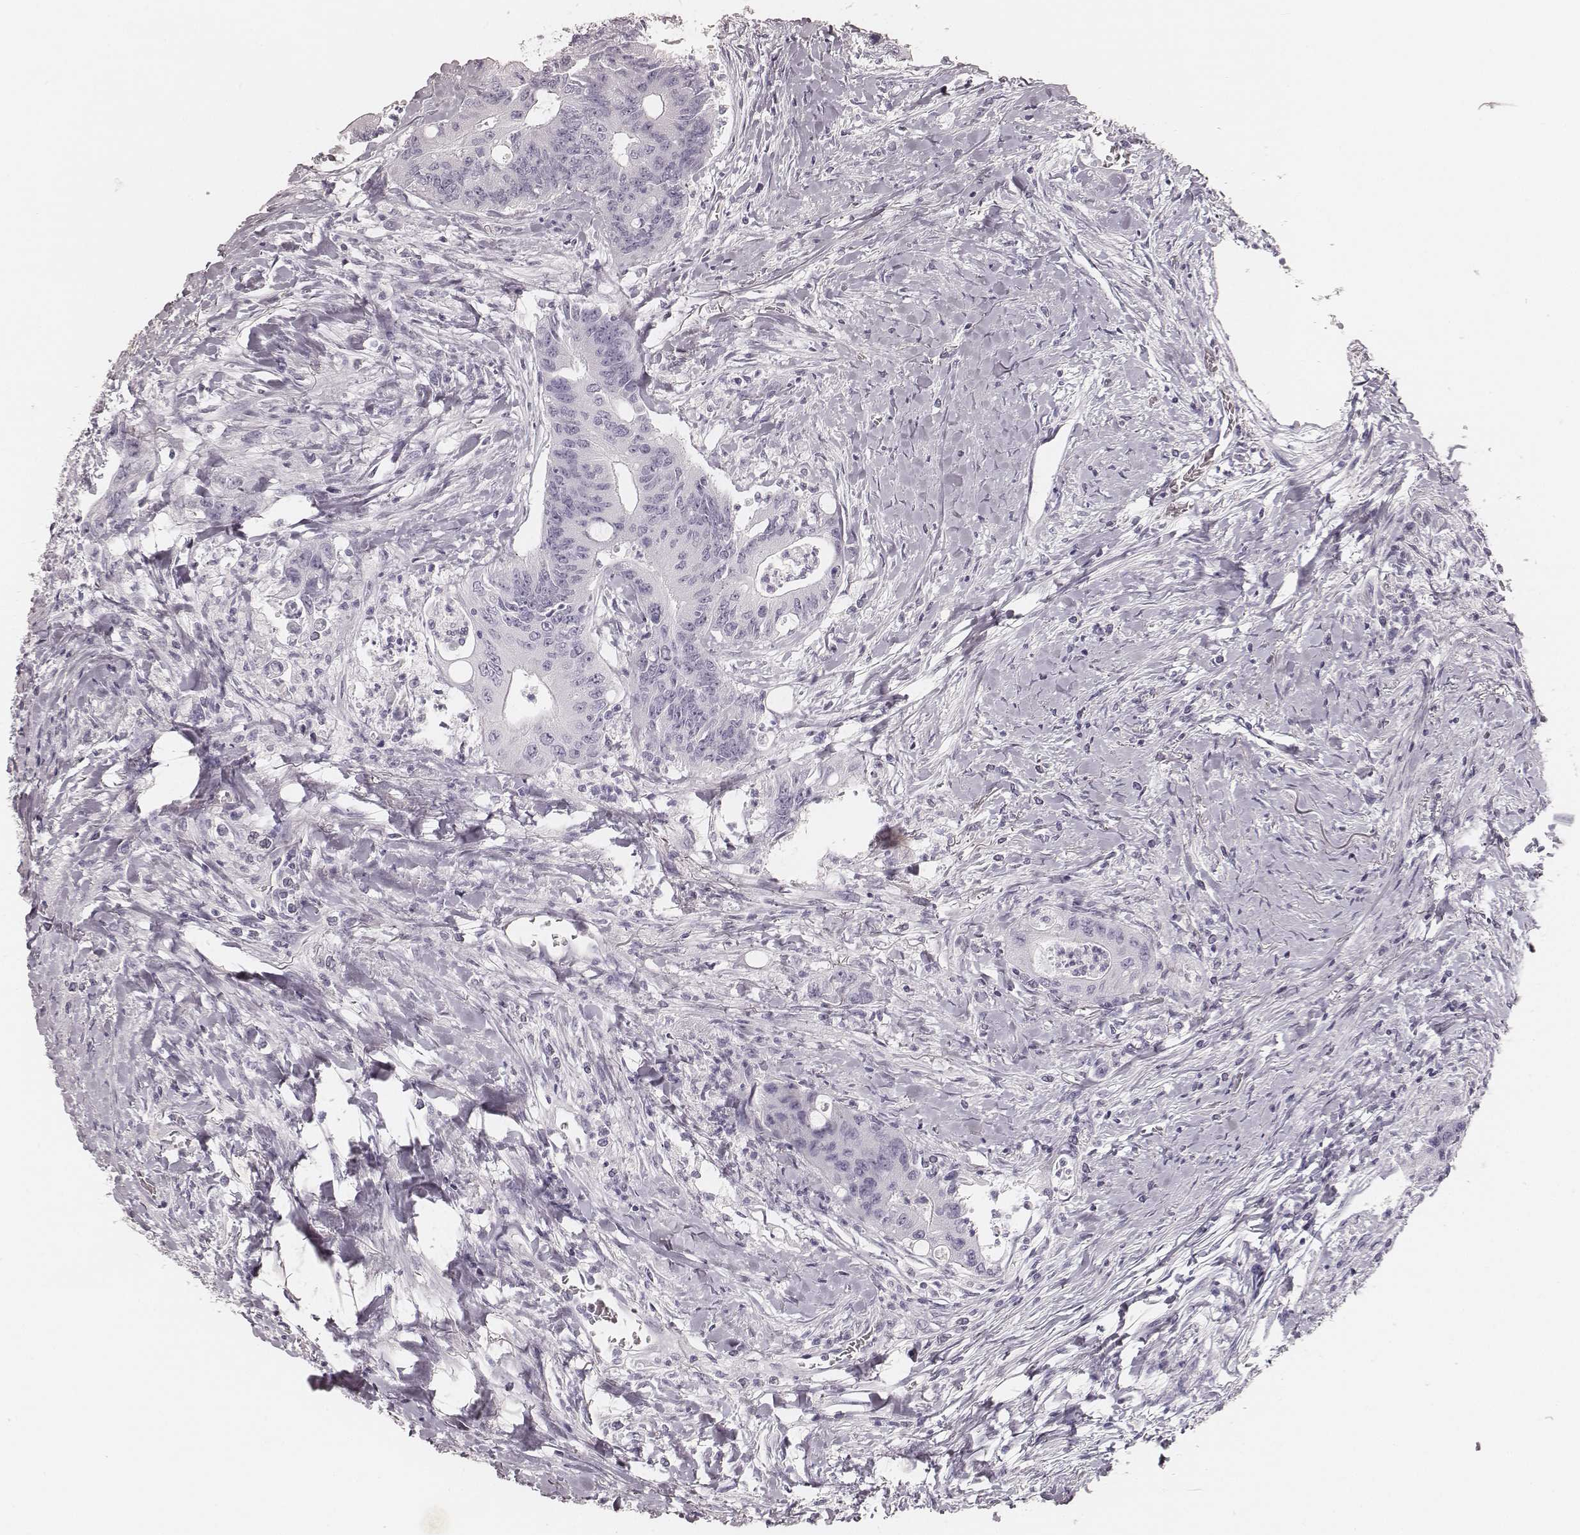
{"staining": {"intensity": "negative", "quantity": "none", "location": "none"}, "tissue": "colorectal cancer", "cell_type": "Tumor cells", "image_type": "cancer", "snomed": [{"axis": "morphology", "description": "Adenocarcinoma, NOS"}, {"axis": "topography", "description": "Rectum"}], "caption": "Image shows no protein positivity in tumor cells of colorectal cancer (adenocarcinoma) tissue. (IHC, brightfield microscopy, high magnification).", "gene": "KRT82", "patient": {"sex": "male", "age": 59}}